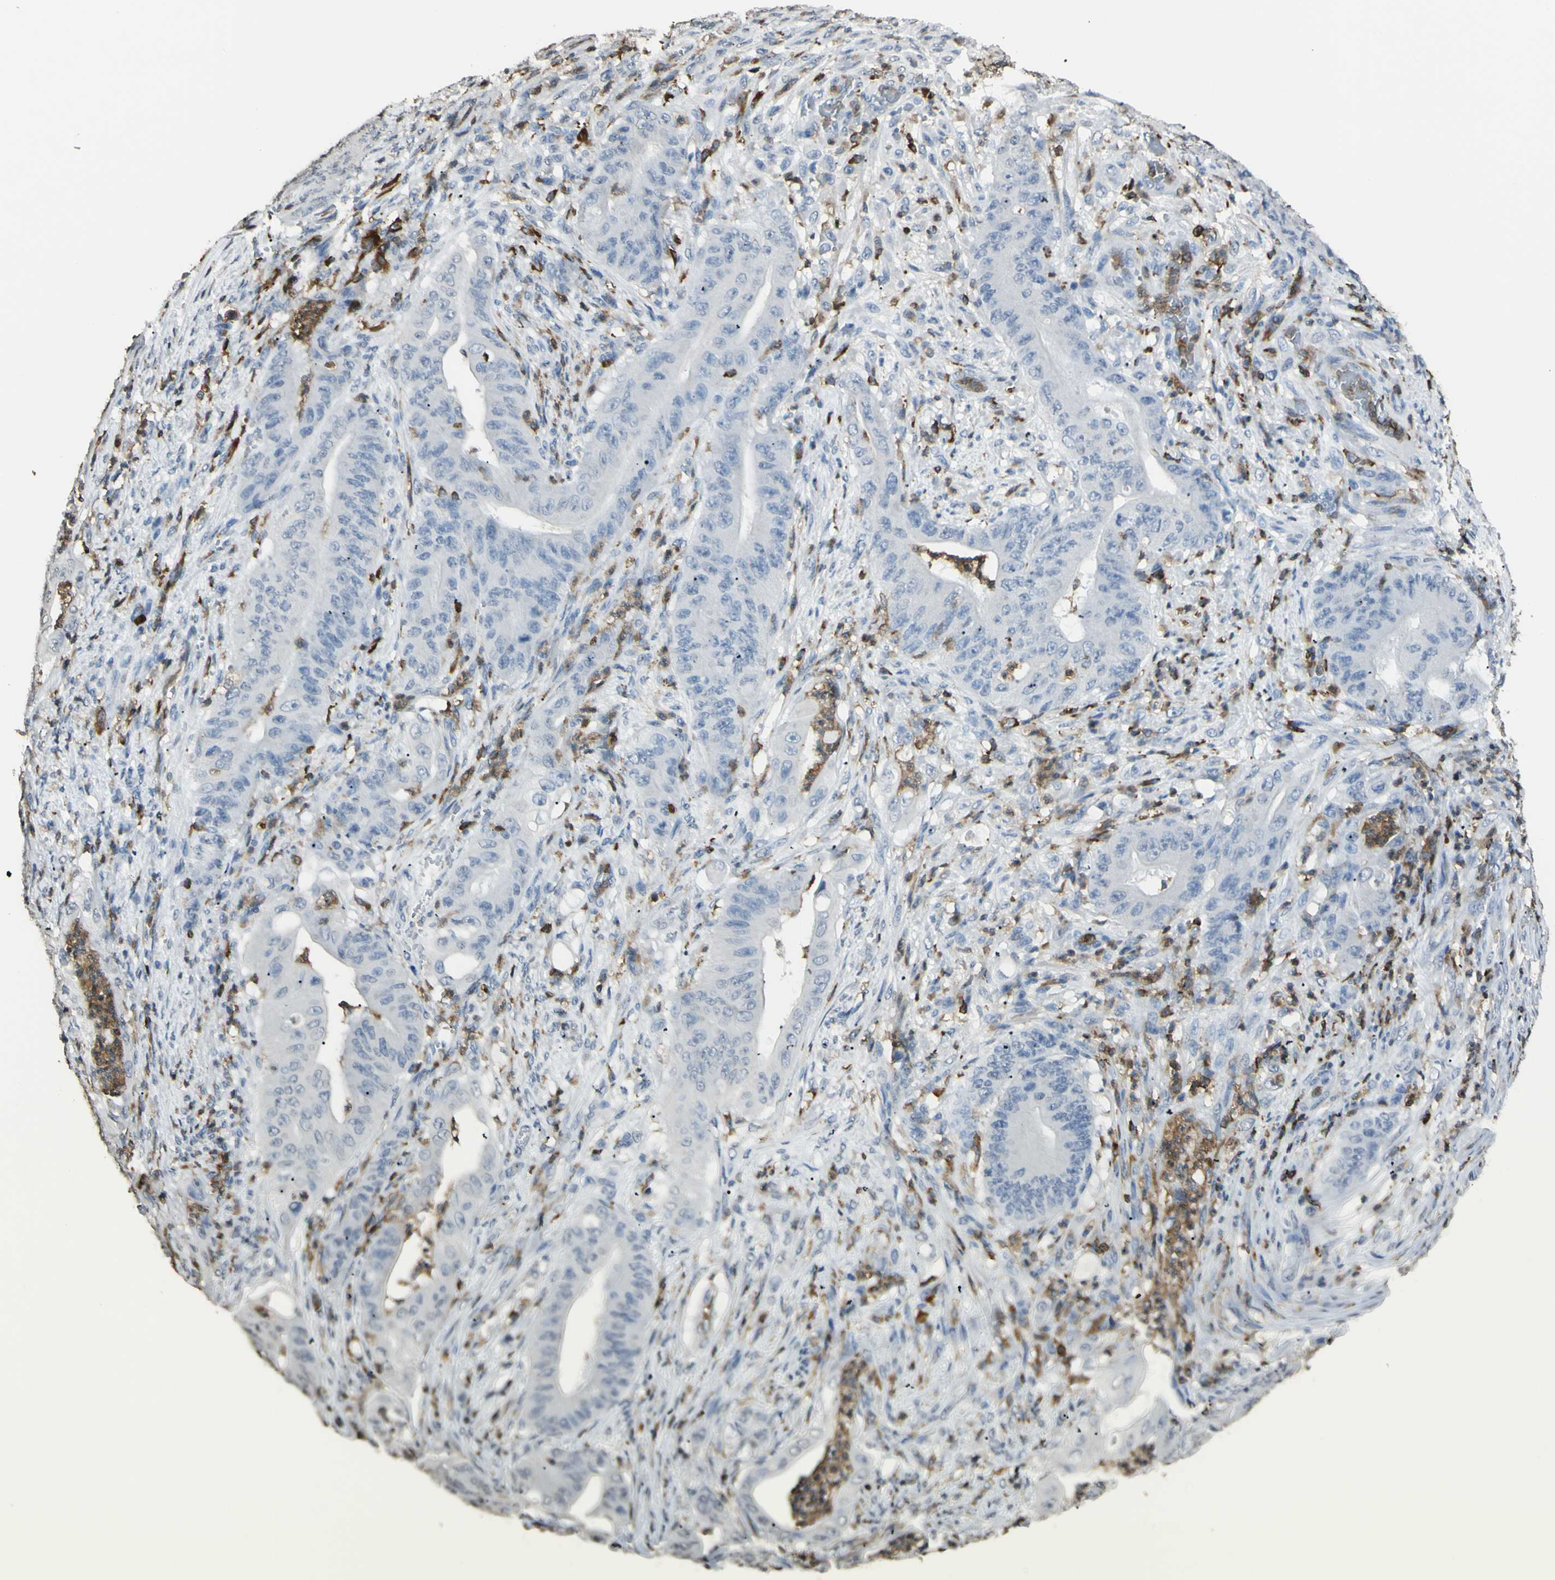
{"staining": {"intensity": "negative", "quantity": "none", "location": "none"}, "tissue": "stomach cancer", "cell_type": "Tumor cells", "image_type": "cancer", "snomed": [{"axis": "morphology", "description": "Adenocarcinoma, NOS"}, {"axis": "topography", "description": "Stomach"}], "caption": "Micrograph shows no protein expression in tumor cells of stomach cancer (adenocarcinoma) tissue.", "gene": "PSTPIP1", "patient": {"sex": "female", "age": 73}}